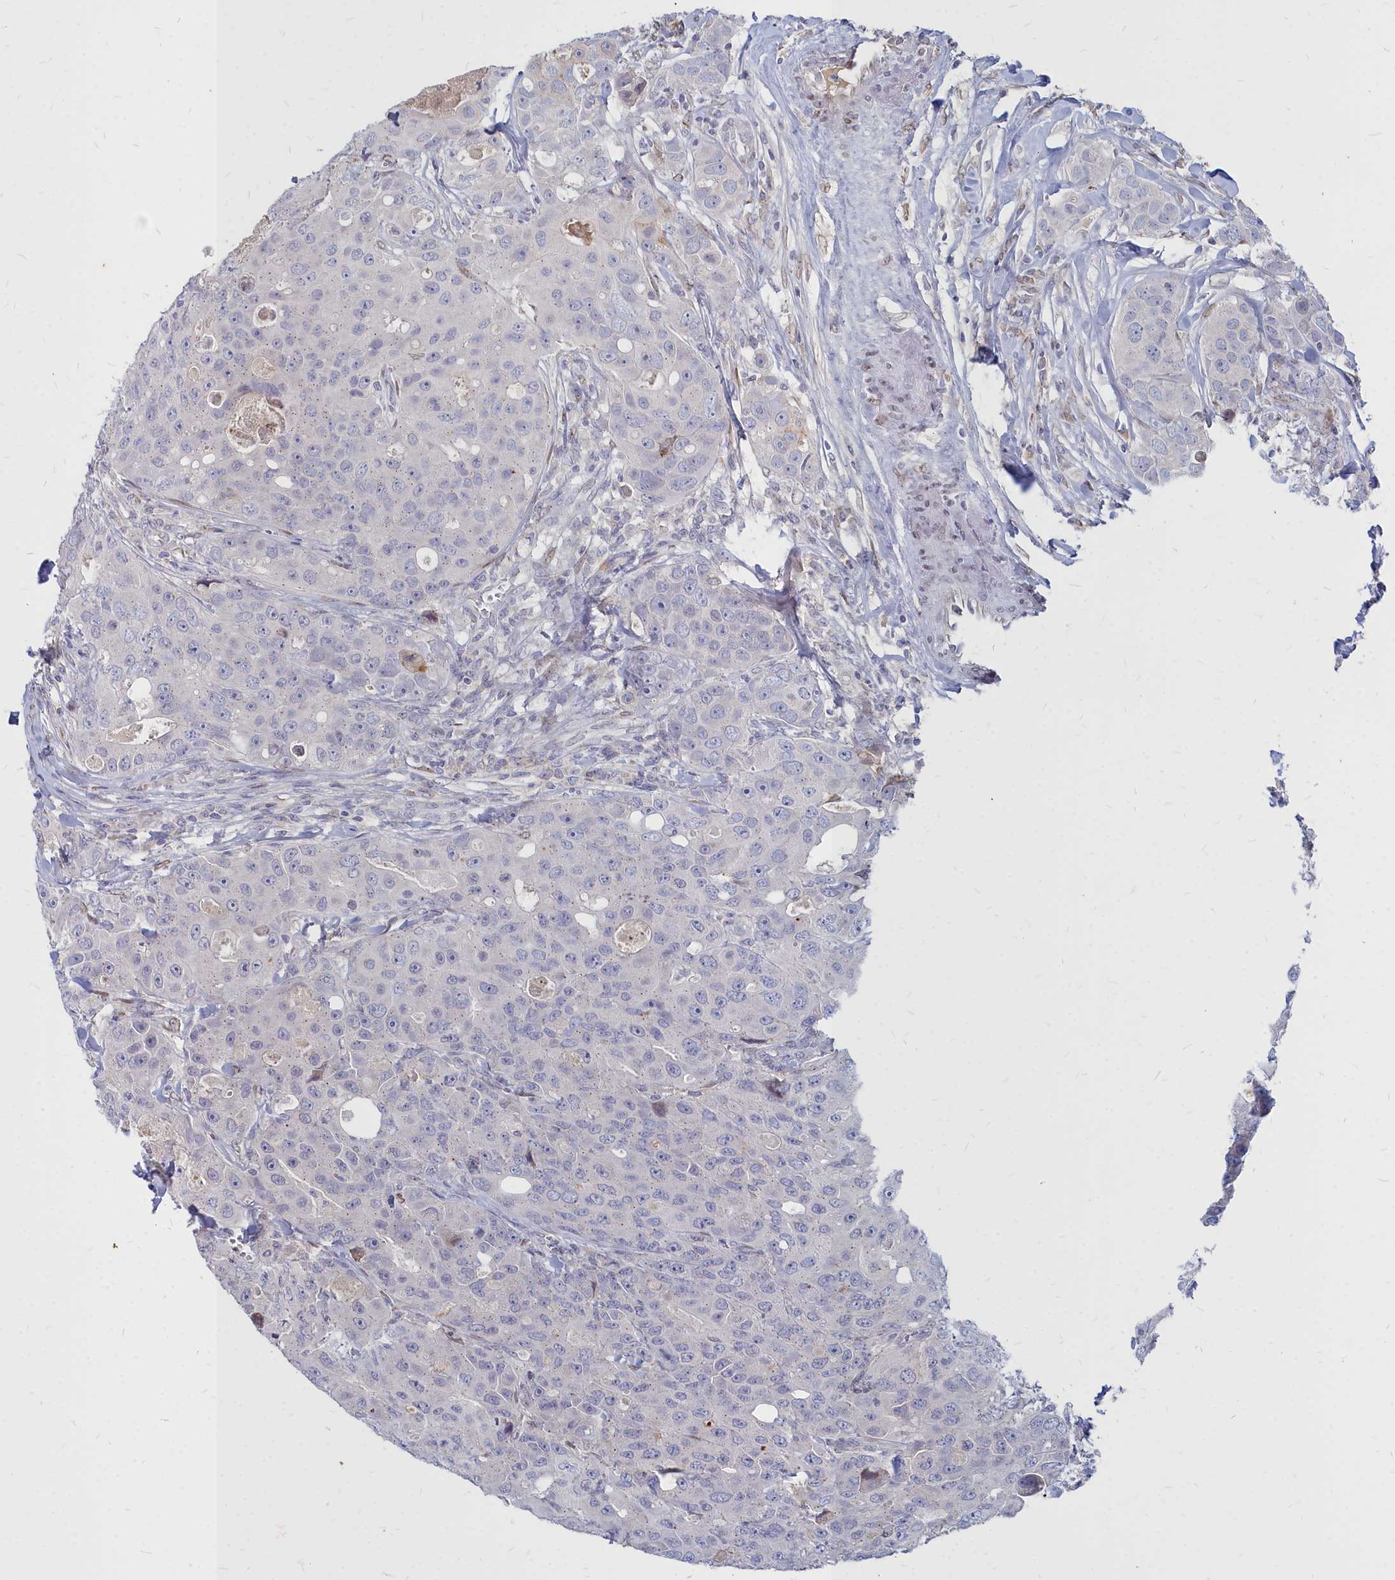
{"staining": {"intensity": "negative", "quantity": "none", "location": "none"}, "tissue": "breast cancer", "cell_type": "Tumor cells", "image_type": "cancer", "snomed": [{"axis": "morphology", "description": "Duct carcinoma"}, {"axis": "topography", "description": "Breast"}], "caption": "There is no significant staining in tumor cells of breast infiltrating ductal carcinoma.", "gene": "NOXA1", "patient": {"sex": "female", "age": 43}}